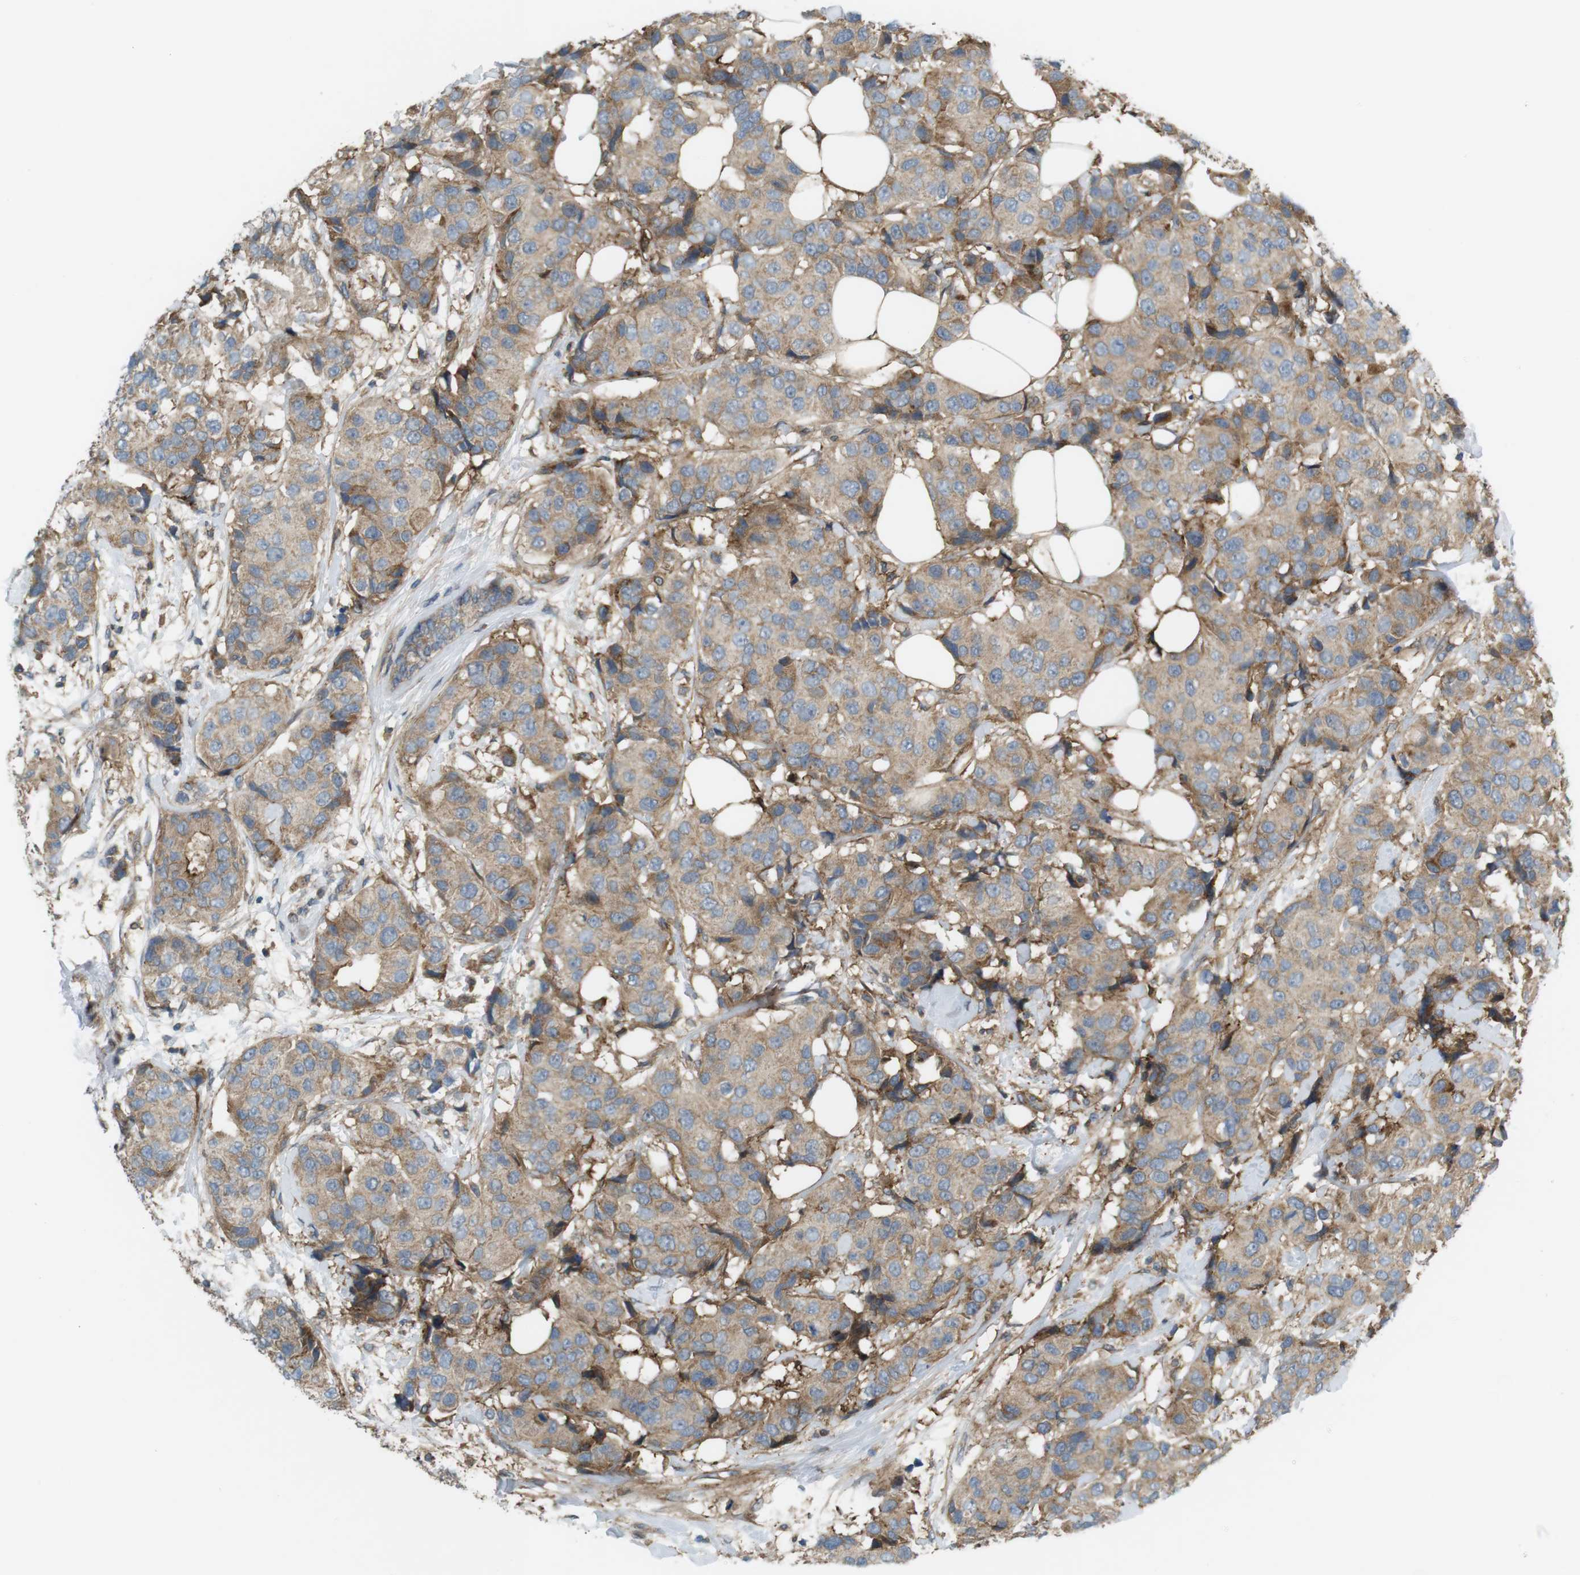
{"staining": {"intensity": "moderate", "quantity": ">75%", "location": "cytoplasmic/membranous"}, "tissue": "breast cancer", "cell_type": "Tumor cells", "image_type": "cancer", "snomed": [{"axis": "morphology", "description": "Normal tissue, NOS"}, {"axis": "morphology", "description": "Duct carcinoma"}, {"axis": "topography", "description": "Breast"}], "caption": "An immunohistochemistry photomicrograph of tumor tissue is shown. Protein staining in brown shows moderate cytoplasmic/membranous positivity in breast cancer within tumor cells. Nuclei are stained in blue.", "gene": "DDAH2", "patient": {"sex": "female", "age": 39}}